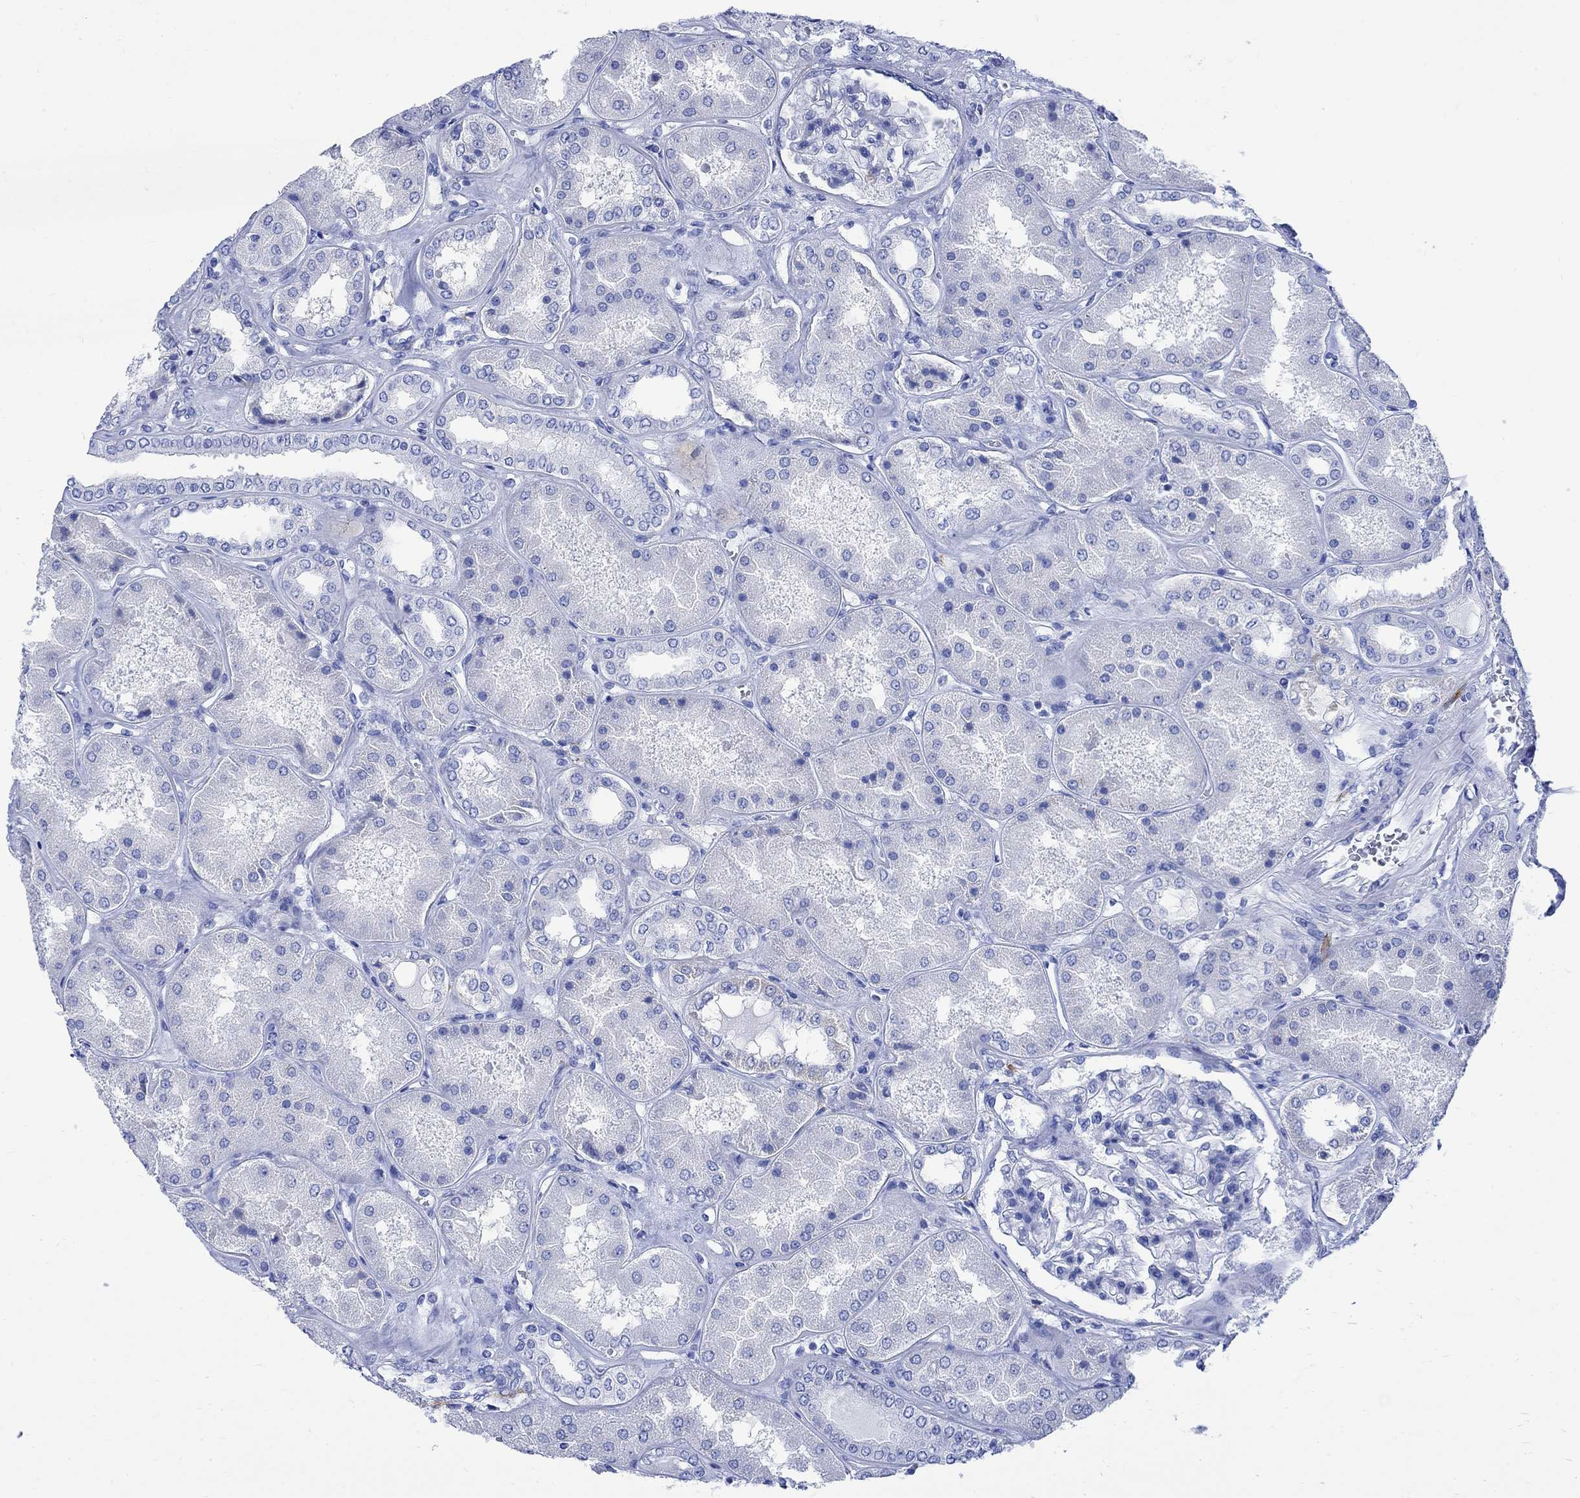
{"staining": {"intensity": "negative", "quantity": "none", "location": "none"}, "tissue": "kidney", "cell_type": "Cells in glomeruli", "image_type": "normal", "snomed": [{"axis": "morphology", "description": "Normal tissue, NOS"}, {"axis": "topography", "description": "Kidney"}], "caption": "This is an immunohistochemistry photomicrograph of unremarkable kidney. There is no expression in cells in glomeruli.", "gene": "CPLX1", "patient": {"sex": "female", "age": 56}}